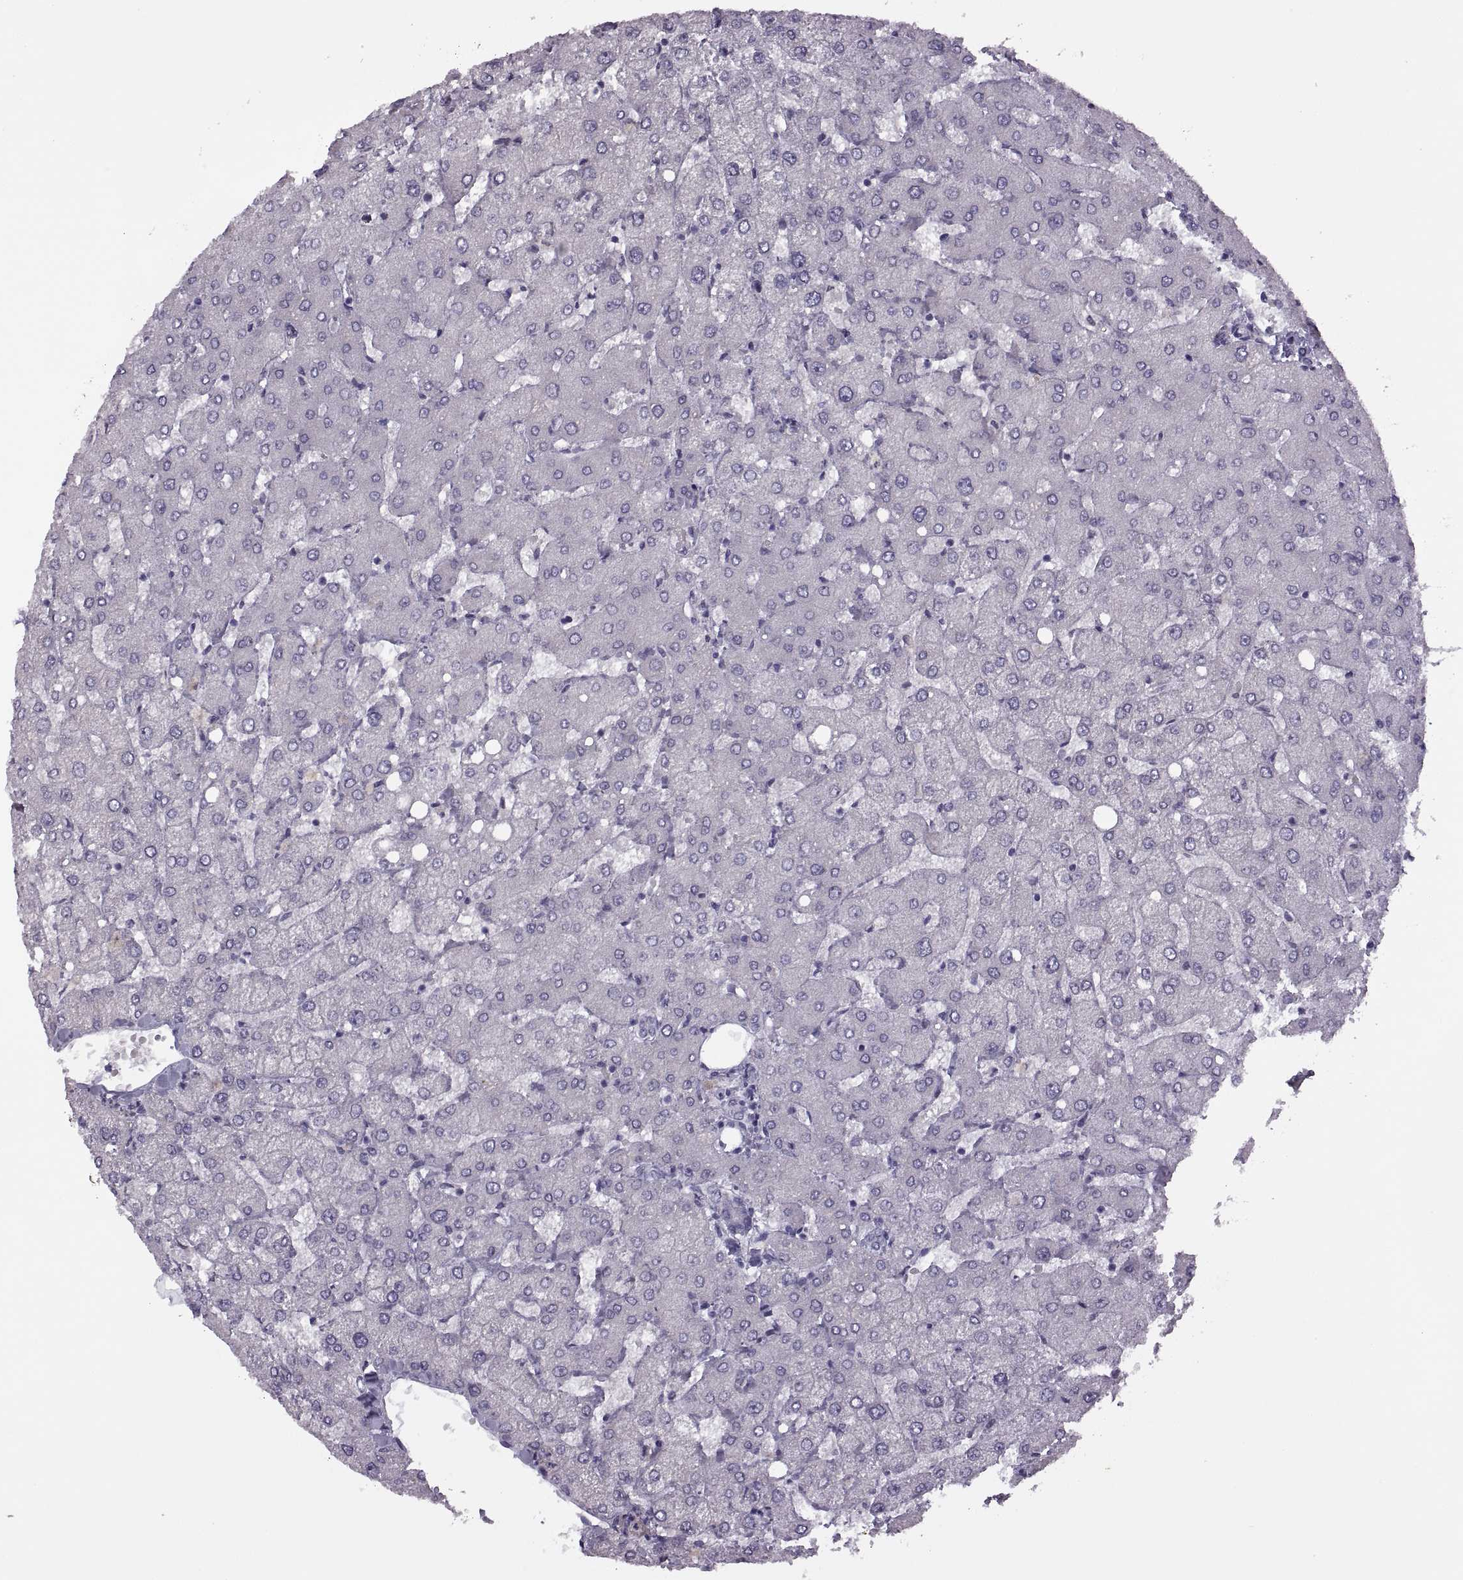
{"staining": {"intensity": "negative", "quantity": "none", "location": "none"}, "tissue": "liver", "cell_type": "Cholangiocytes", "image_type": "normal", "snomed": [{"axis": "morphology", "description": "Normal tissue, NOS"}, {"axis": "topography", "description": "Liver"}], "caption": "There is no significant expression in cholangiocytes of liver. (DAB (3,3'-diaminobenzidine) immunohistochemistry (IHC) visualized using brightfield microscopy, high magnification).", "gene": "RIPK4", "patient": {"sex": "female", "age": 54}}